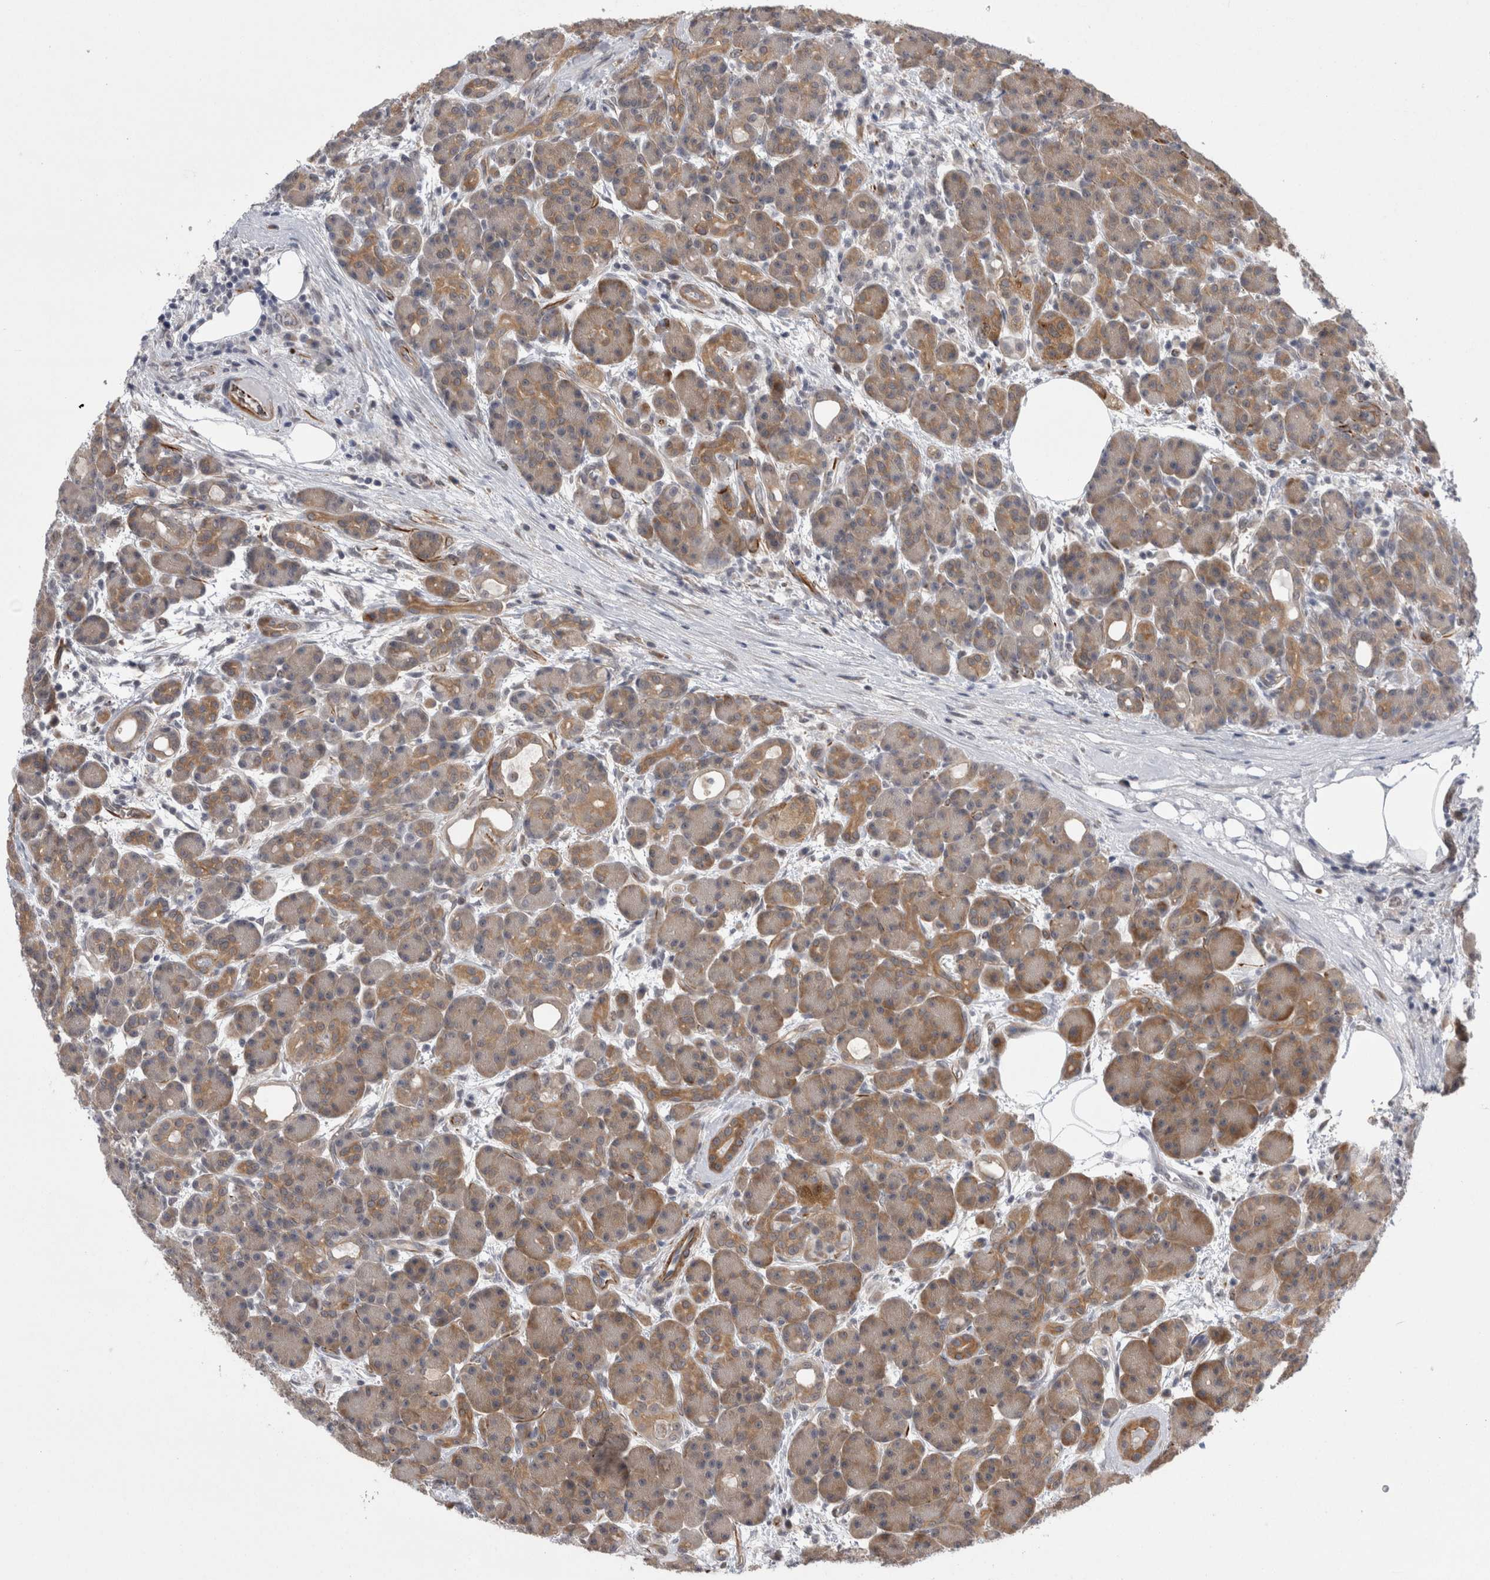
{"staining": {"intensity": "moderate", "quantity": "25%-75%", "location": "cytoplasmic/membranous"}, "tissue": "pancreas", "cell_type": "Exocrine glandular cells", "image_type": "normal", "snomed": [{"axis": "morphology", "description": "Normal tissue, NOS"}, {"axis": "topography", "description": "Pancreas"}], "caption": "Immunohistochemistry photomicrograph of benign pancreas: pancreas stained using immunohistochemistry demonstrates medium levels of moderate protein expression localized specifically in the cytoplasmic/membranous of exocrine glandular cells, appearing as a cytoplasmic/membranous brown color.", "gene": "FAM83H", "patient": {"sex": "male", "age": 63}}